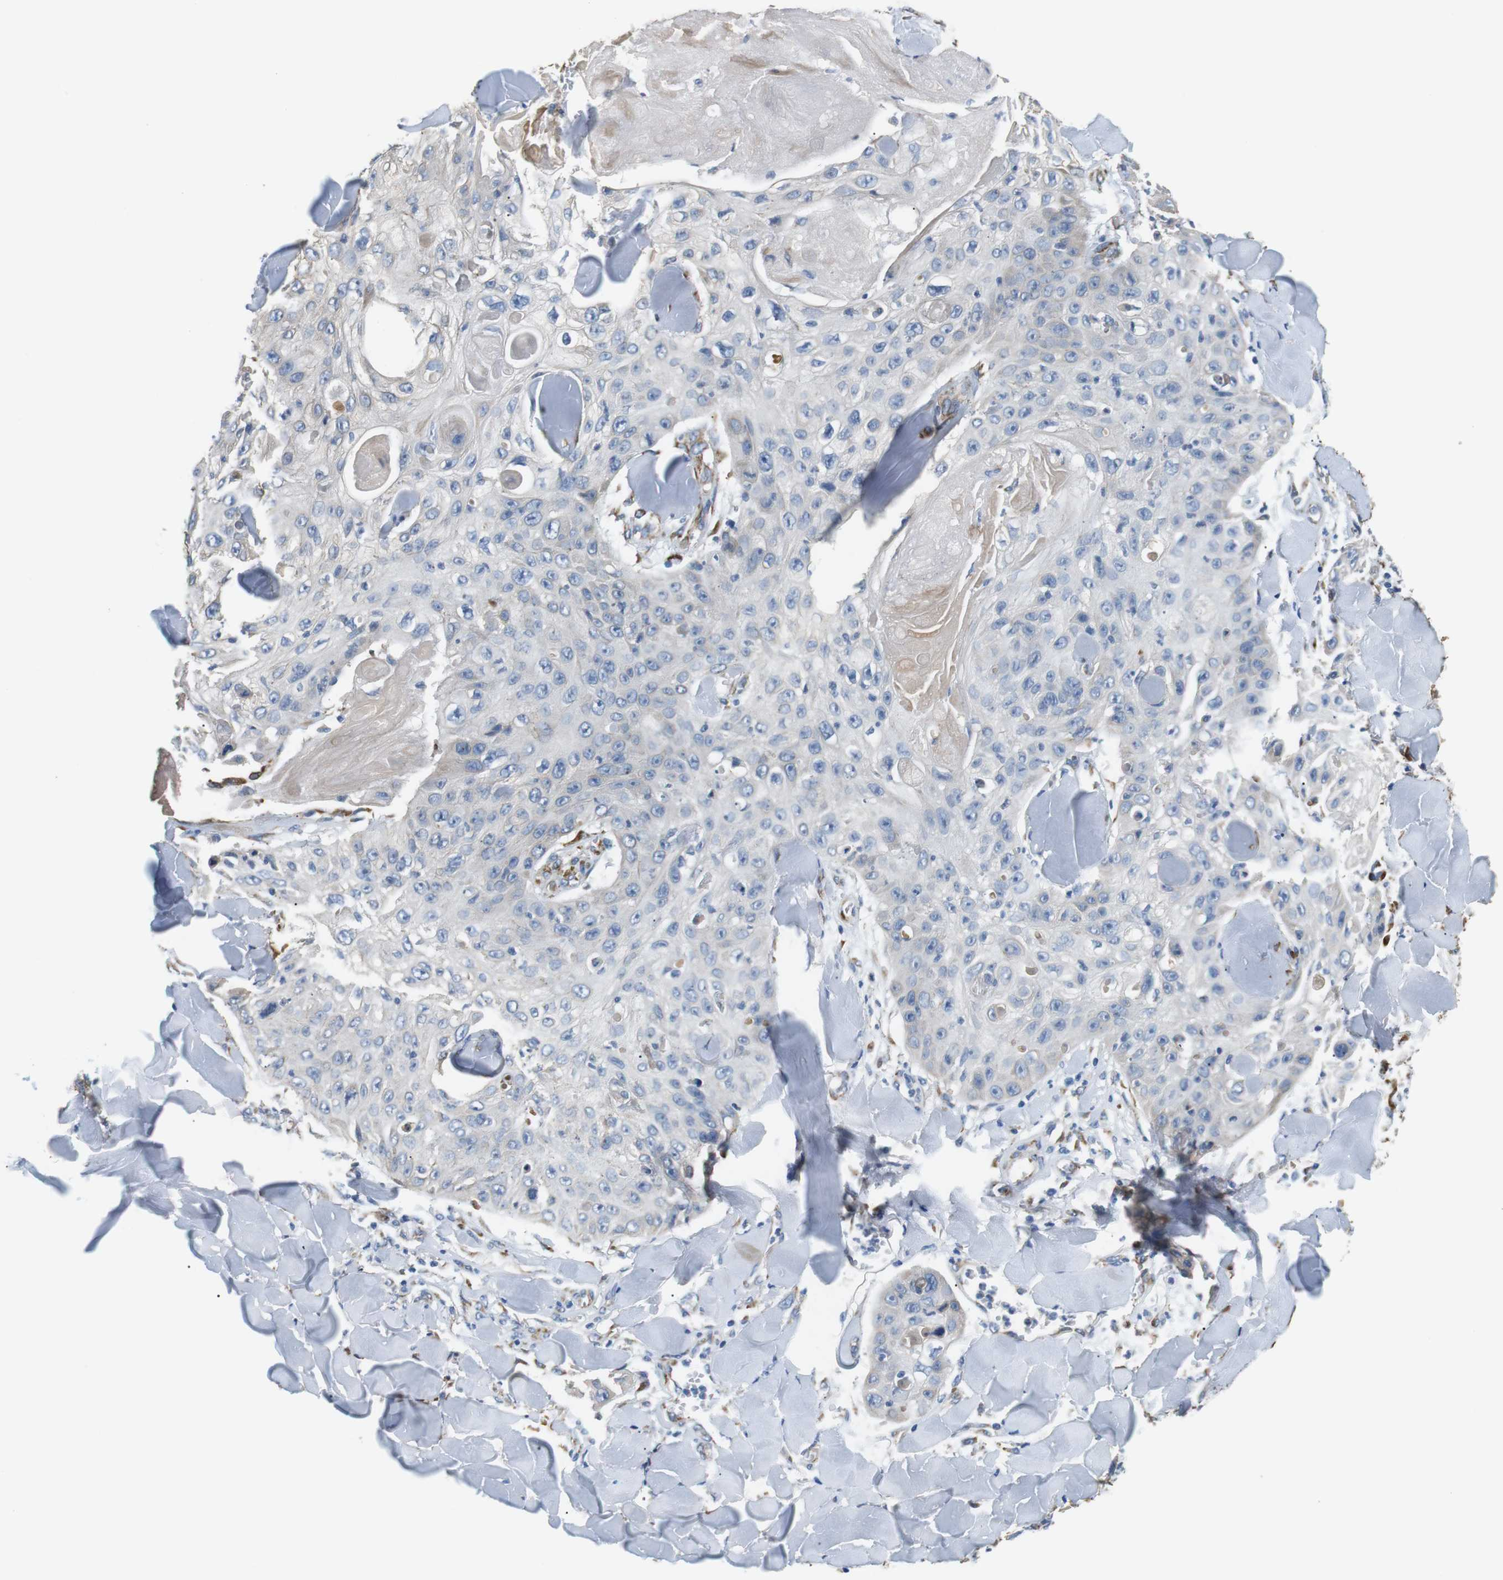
{"staining": {"intensity": "negative", "quantity": "none", "location": "none"}, "tissue": "skin cancer", "cell_type": "Tumor cells", "image_type": "cancer", "snomed": [{"axis": "morphology", "description": "Squamous cell carcinoma, NOS"}, {"axis": "topography", "description": "Skin"}], "caption": "Tumor cells are negative for protein expression in human skin squamous cell carcinoma.", "gene": "UNC5CL", "patient": {"sex": "male", "age": 86}}